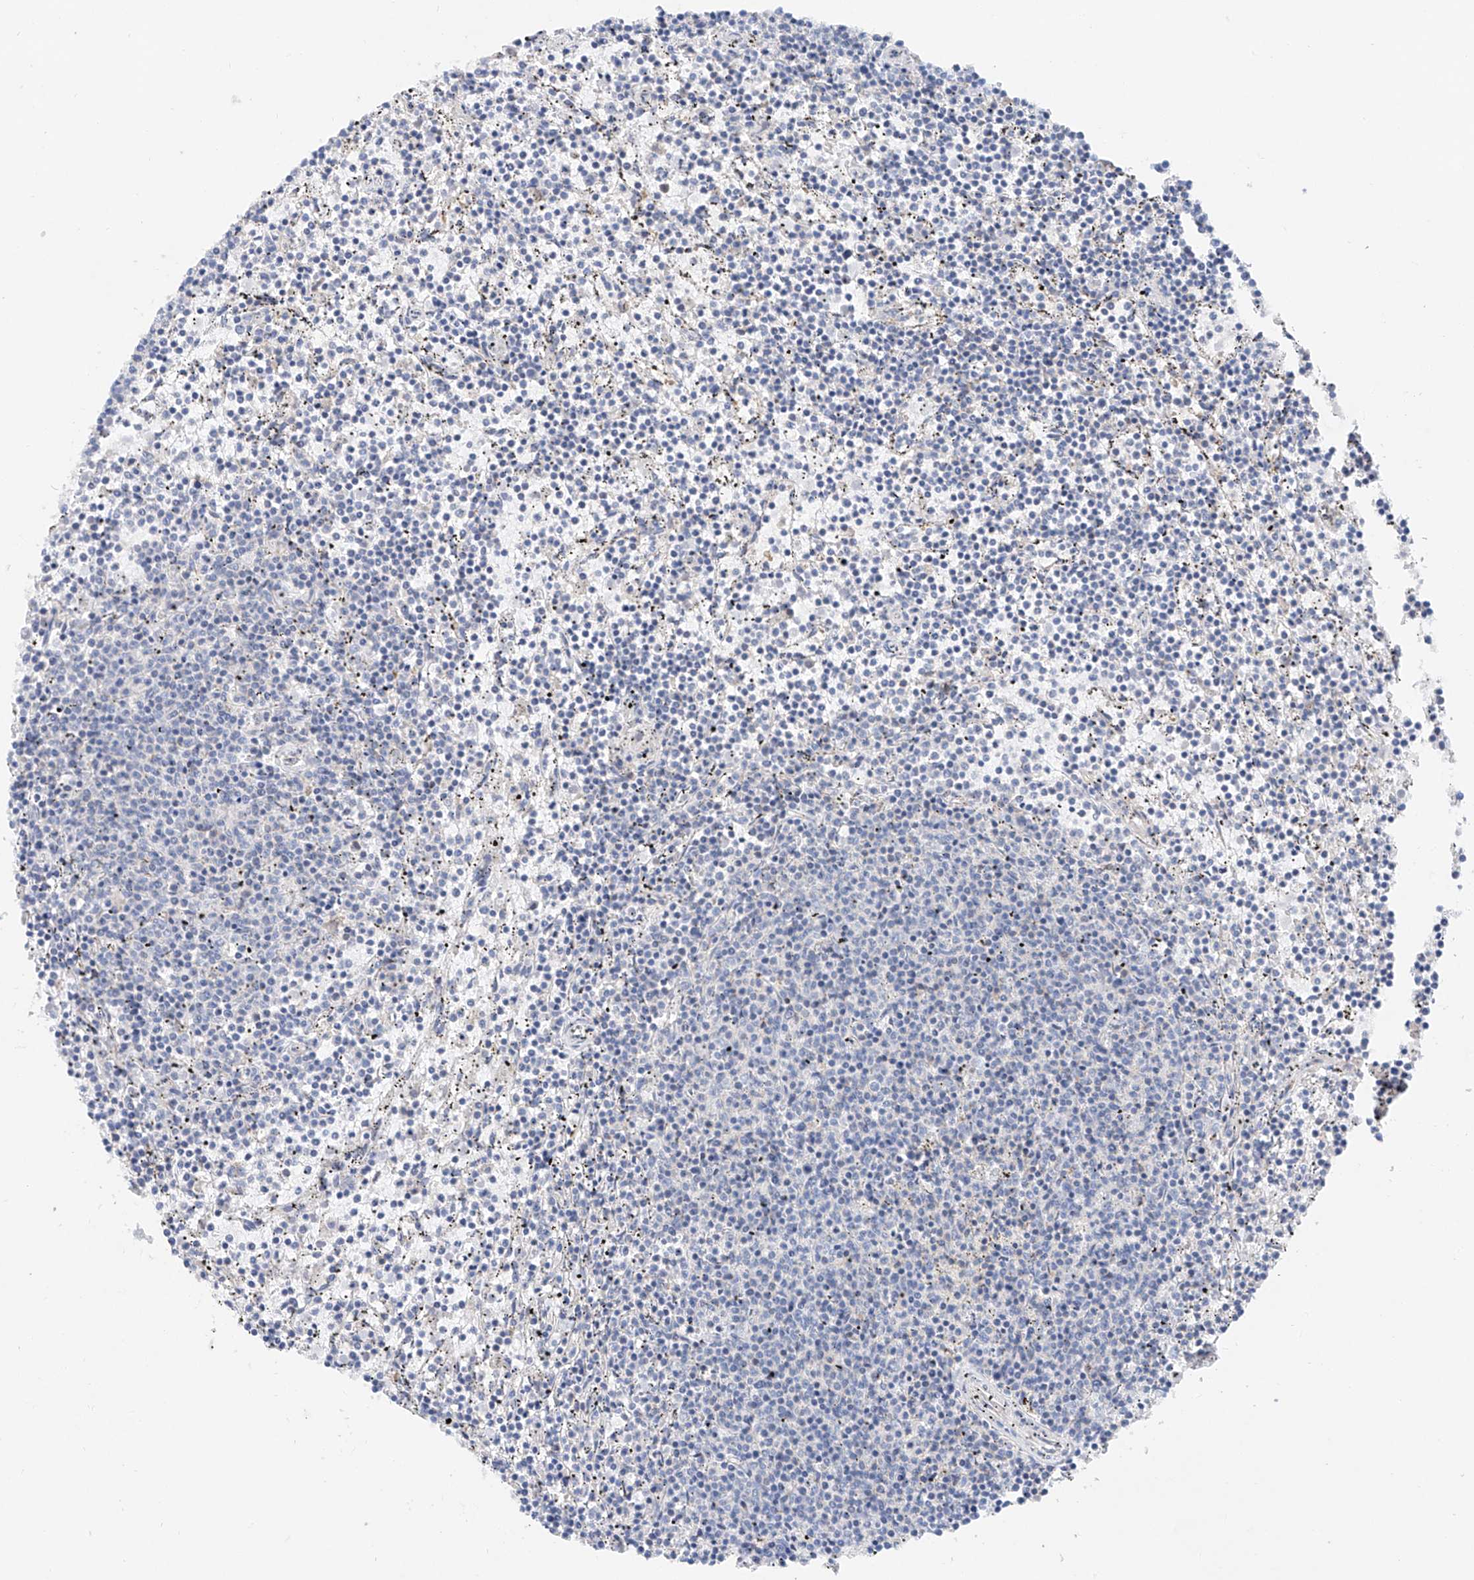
{"staining": {"intensity": "negative", "quantity": "none", "location": "none"}, "tissue": "lymphoma", "cell_type": "Tumor cells", "image_type": "cancer", "snomed": [{"axis": "morphology", "description": "Malignant lymphoma, non-Hodgkin's type, Low grade"}, {"axis": "topography", "description": "Spleen"}], "caption": "Tumor cells are negative for brown protein staining in malignant lymphoma, non-Hodgkin's type (low-grade).", "gene": "FUCA2", "patient": {"sex": "female", "age": 50}}